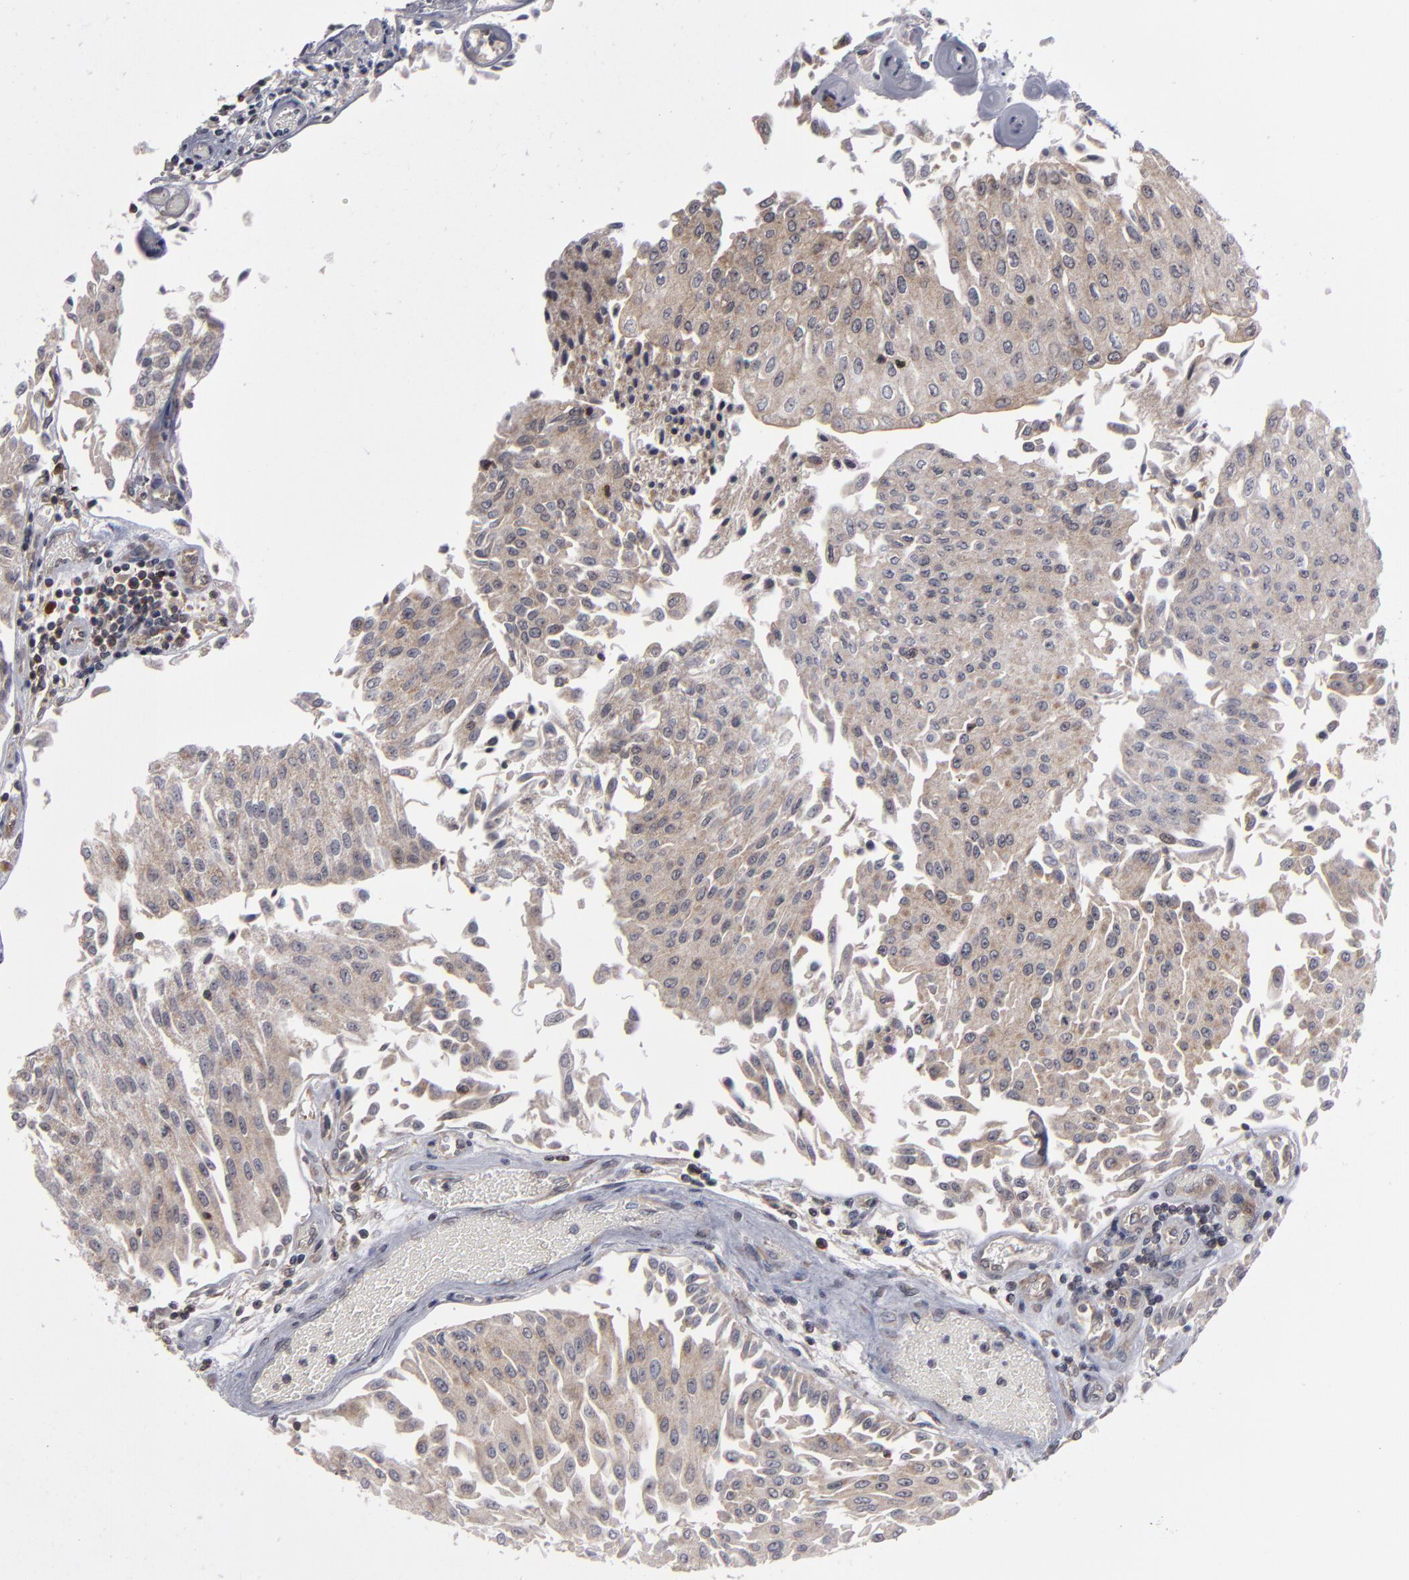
{"staining": {"intensity": "weak", "quantity": ">75%", "location": "cytoplasmic/membranous"}, "tissue": "urothelial cancer", "cell_type": "Tumor cells", "image_type": "cancer", "snomed": [{"axis": "morphology", "description": "Urothelial carcinoma, Low grade"}, {"axis": "topography", "description": "Urinary bladder"}], "caption": "Protein staining displays weak cytoplasmic/membranous positivity in about >75% of tumor cells in urothelial carcinoma (low-grade).", "gene": "GLCCI1", "patient": {"sex": "male", "age": 86}}